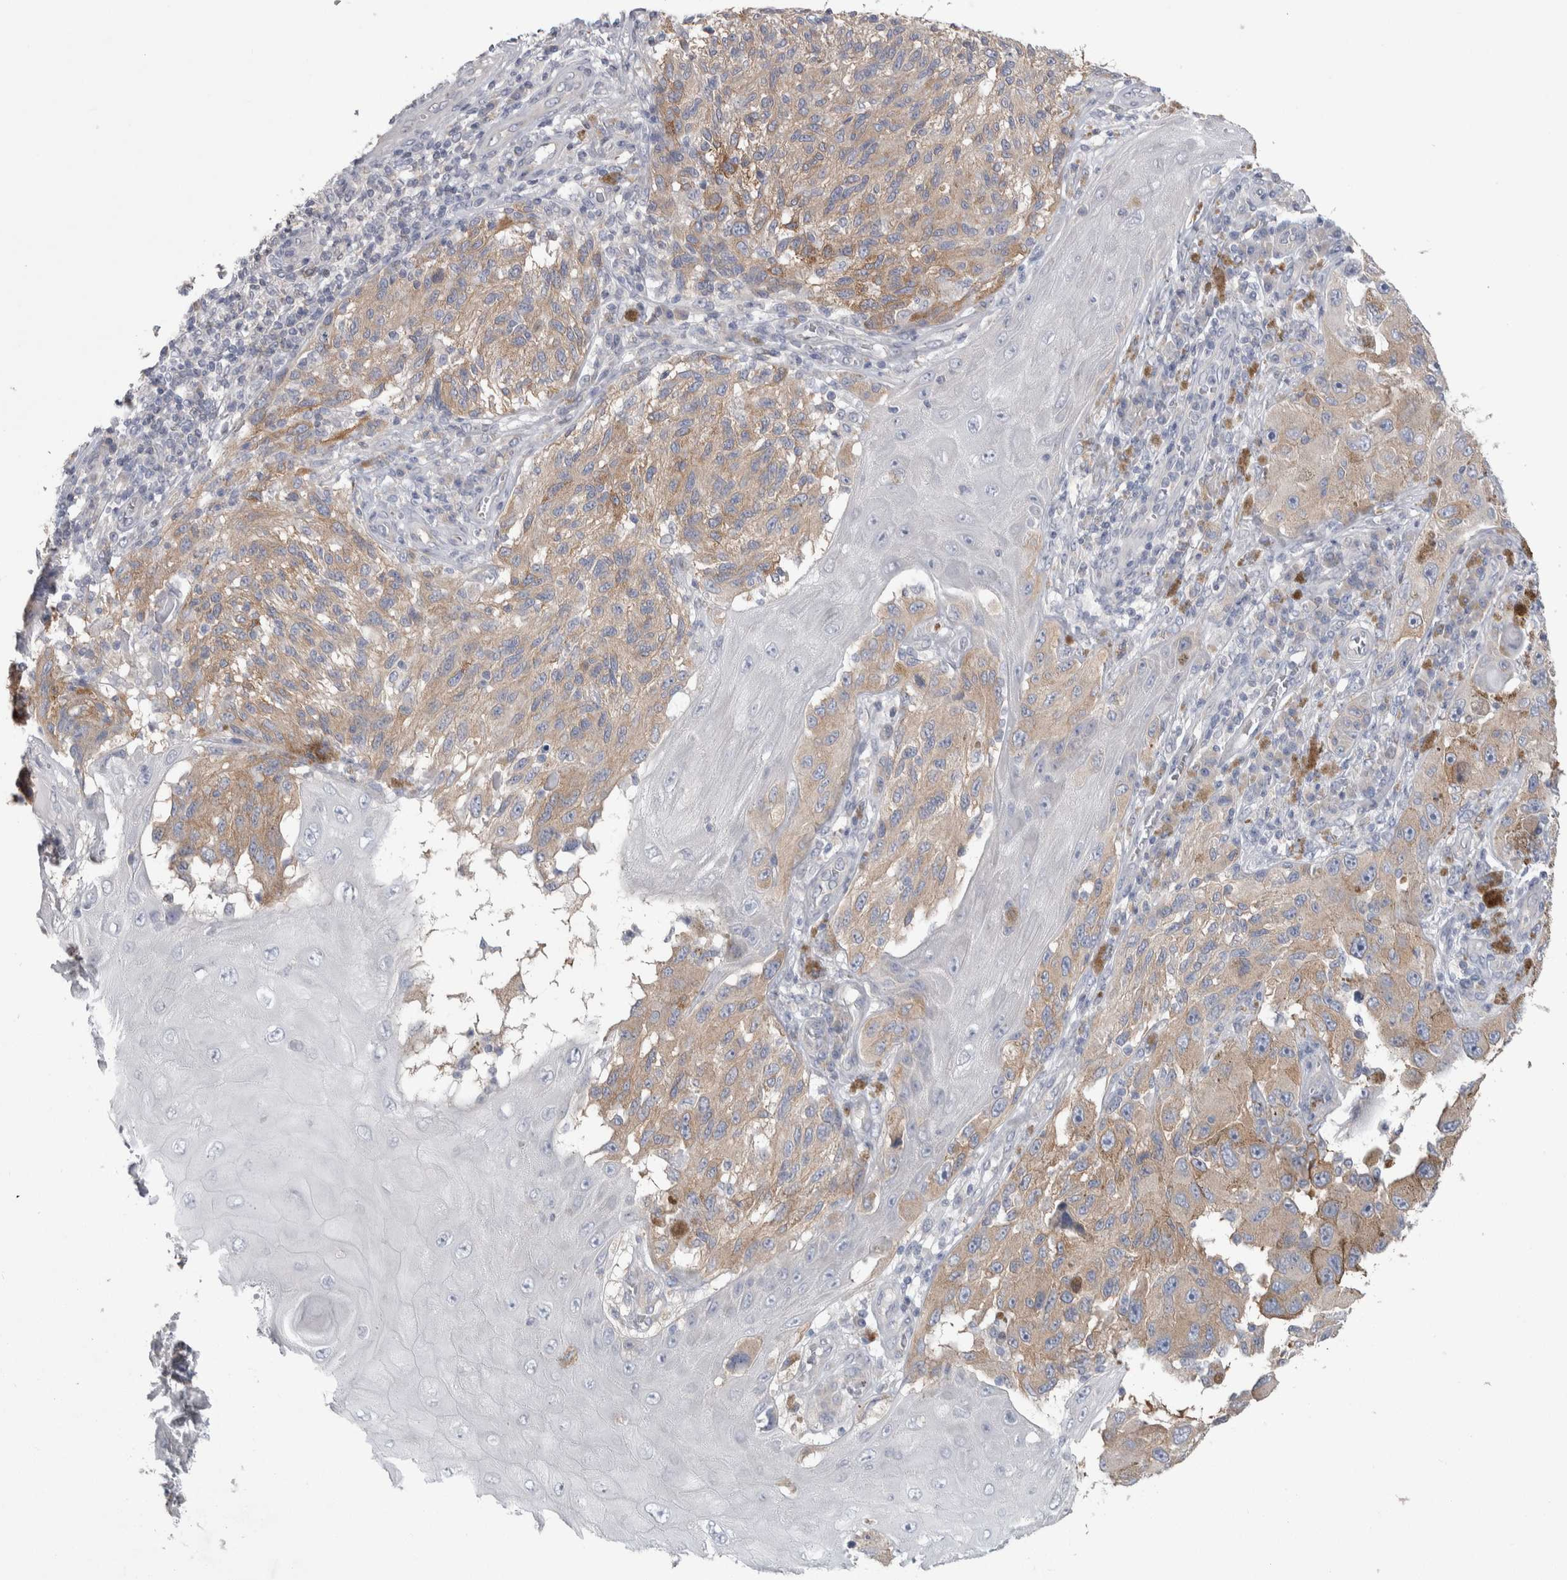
{"staining": {"intensity": "weak", "quantity": "25%-75%", "location": "cytoplasmic/membranous"}, "tissue": "melanoma", "cell_type": "Tumor cells", "image_type": "cancer", "snomed": [{"axis": "morphology", "description": "Malignant melanoma, NOS"}, {"axis": "topography", "description": "Skin"}], "caption": "A low amount of weak cytoplasmic/membranous positivity is identified in about 25%-75% of tumor cells in malignant melanoma tissue. The staining was performed using DAB (3,3'-diaminobenzidine), with brown indicating positive protein expression. Nuclei are stained blue with hematoxylin.", "gene": "GPHN", "patient": {"sex": "female", "age": 73}}